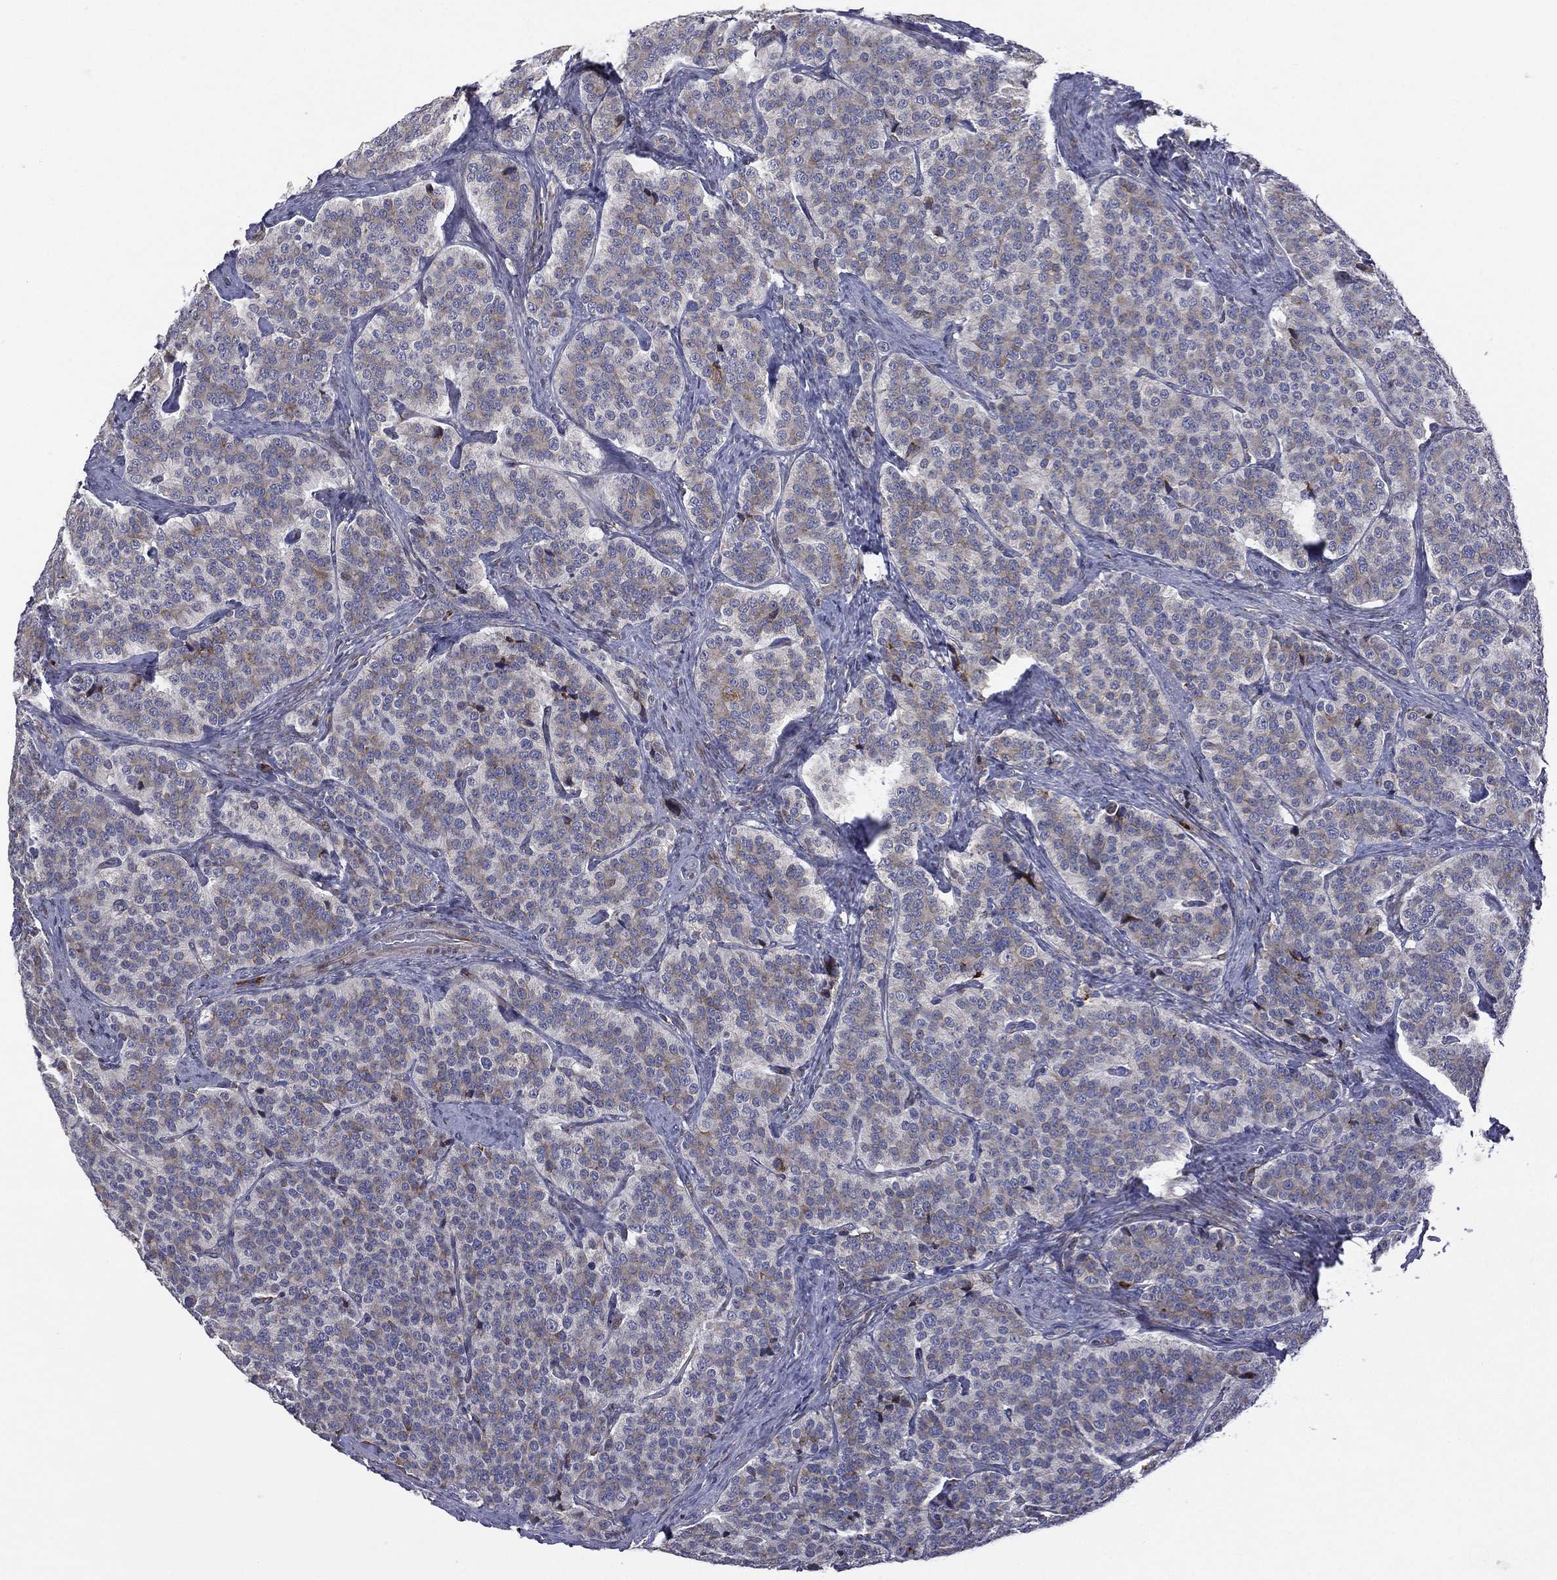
{"staining": {"intensity": "negative", "quantity": "none", "location": "none"}, "tissue": "carcinoid", "cell_type": "Tumor cells", "image_type": "cancer", "snomed": [{"axis": "morphology", "description": "Carcinoid, malignant, NOS"}, {"axis": "topography", "description": "Small intestine"}], "caption": "IHC photomicrograph of neoplastic tissue: carcinoid (malignant) stained with DAB demonstrates no significant protein expression in tumor cells. Brightfield microscopy of immunohistochemistry stained with DAB (brown) and hematoxylin (blue), captured at high magnification.", "gene": "C20orf96", "patient": {"sex": "female", "age": 58}}